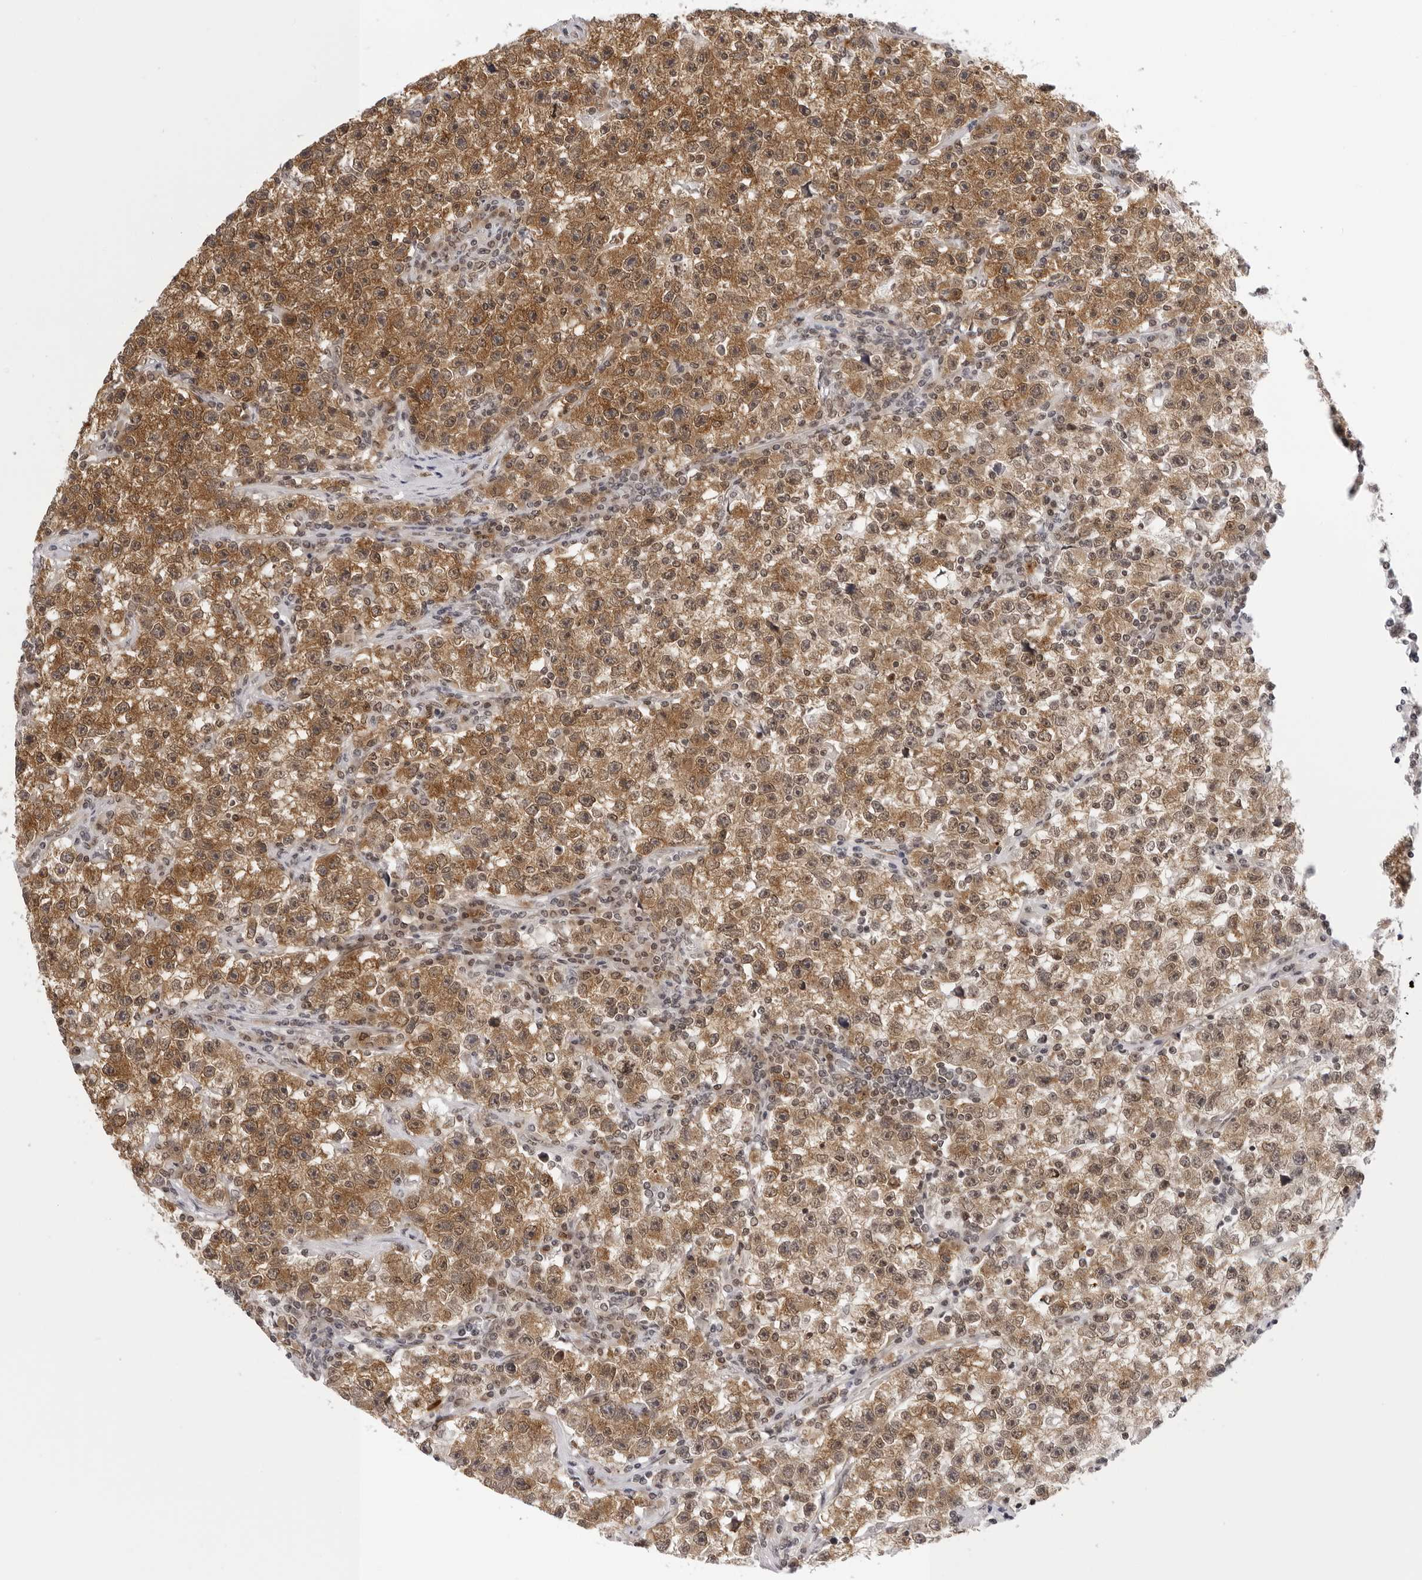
{"staining": {"intensity": "moderate", "quantity": ">75%", "location": "cytoplasmic/membranous"}, "tissue": "testis cancer", "cell_type": "Tumor cells", "image_type": "cancer", "snomed": [{"axis": "morphology", "description": "Seminoma, NOS"}, {"axis": "topography", "description": "Testis"}], "caption": "Tumor cells display medium levels of moderate cytoplasmic/membranous expression in approximately >75% of cells in testis cancer (seminoma).", "gene": "WDR77", "patient": {"sex": "male", "age": 22}}